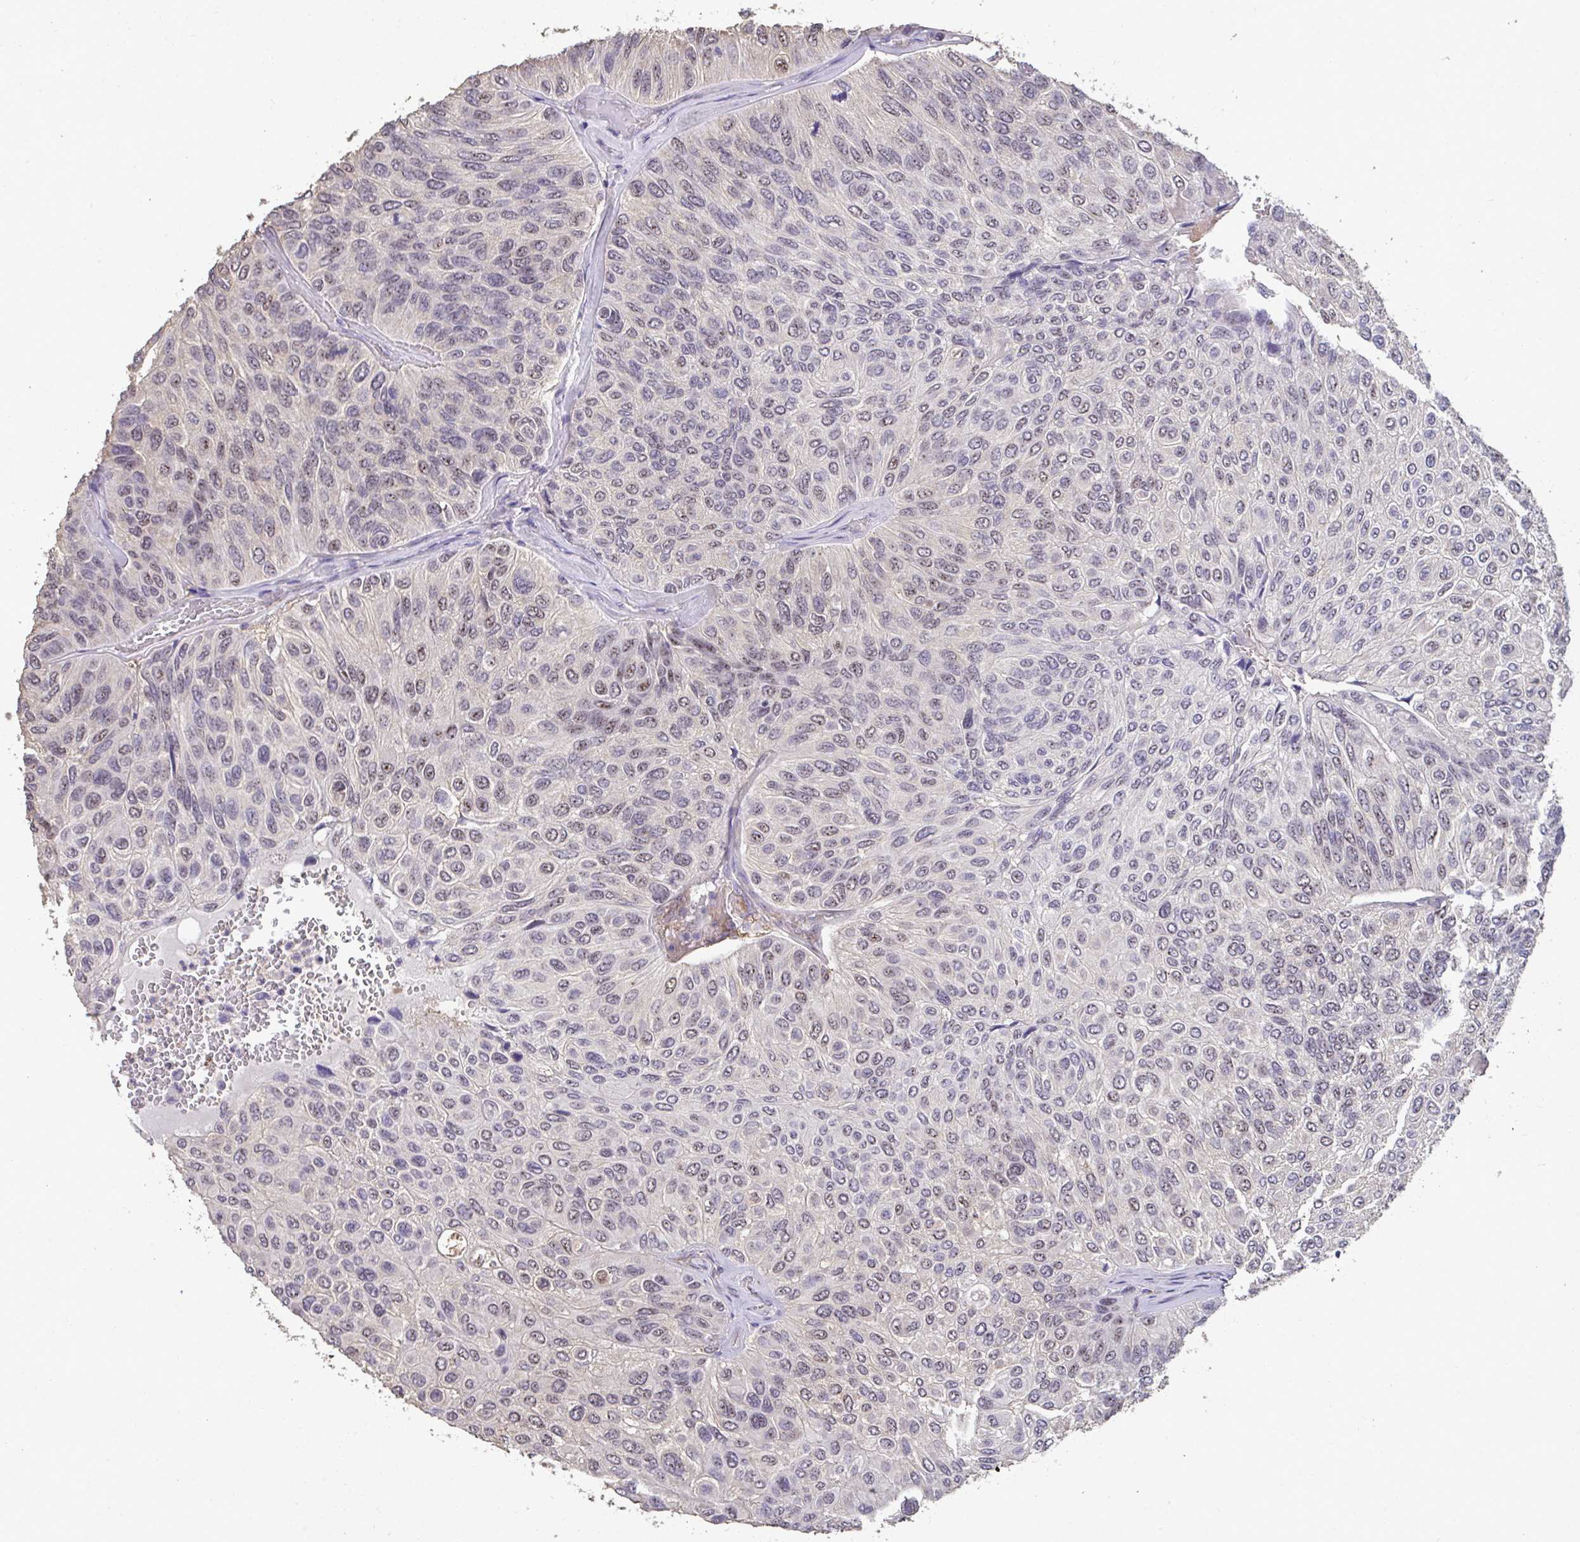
{"staining": {"intensity": "moderate", "quantity": "<25%", "location": "nuclear"}, "tissue": "urothelial cancer", "cell_type": "Tumor cells", "image_type": "cancer", "snomed": [{"axis": "morphology", "description": "Urothelial carcinoma, High grade"}, {"axis": "topography", "description": "Urinary bladder"}], "caption": "A low amount of moderate nuclear positivity is appreciated in approximately <25% of tumor cells in urothelial cancer tissue. The staining was performed using DAB (3,3'-diaminobenzidine), with brown indicating positive protein expression. Nuclei are stained blue with hematoxylin.", "gene": "SENP3", "patient": {"sex": "male", "age": 66}}